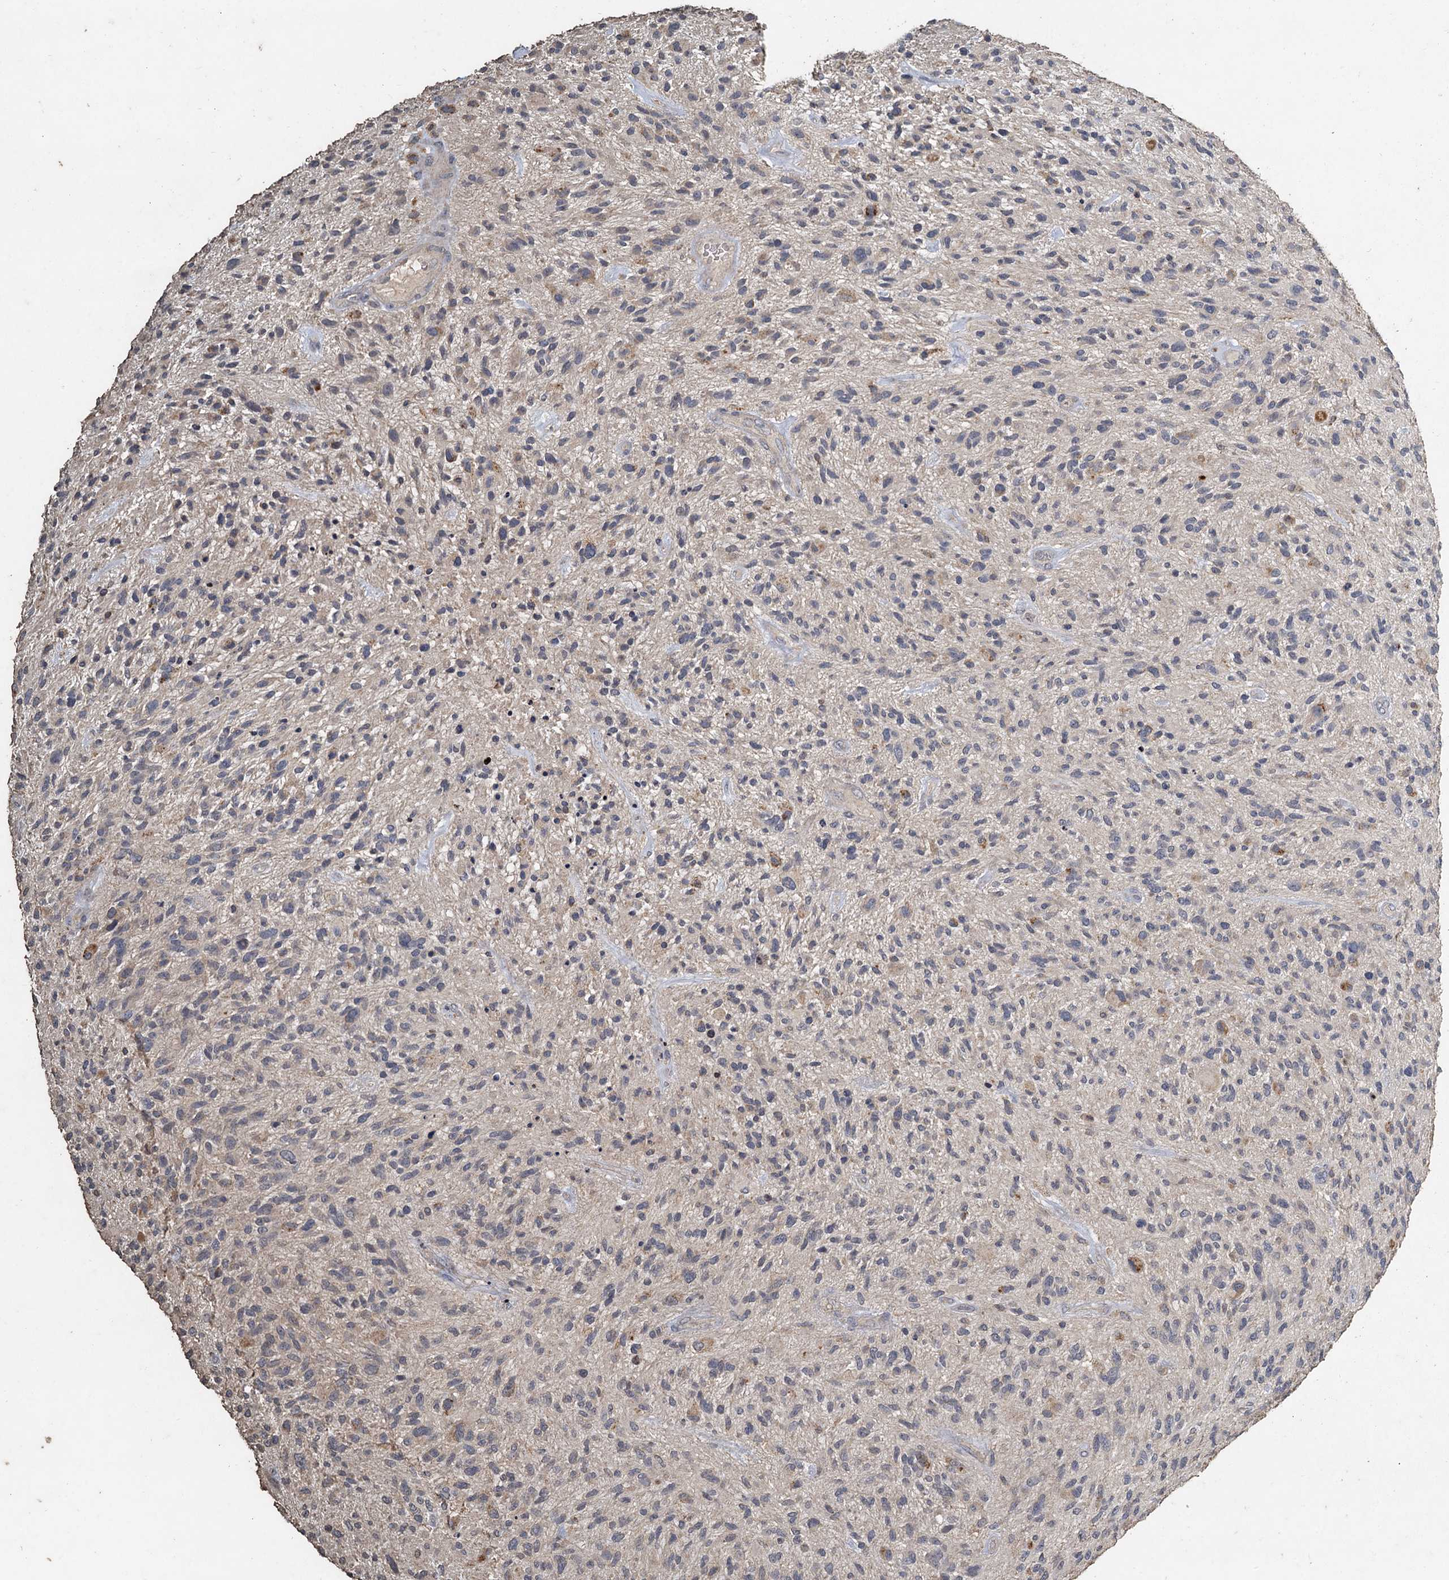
{"staining": {"intensity": "negative", "quantity": "none", "location": "none"}, "tissue": "glioma", "cell_type": "Tumor cells", "image_type": "cancer", "snomed": [{"axis": "morphology", "description": "Glioma, malignant, High grade"}, {"axis": "topography", "description": "Brain"}], "caption": "Tumor cells are negative for brown protein staining in high-grade glioma (malignant).", "gene": "CCDC61", "patient": {"sex": "male", "age": 47}}